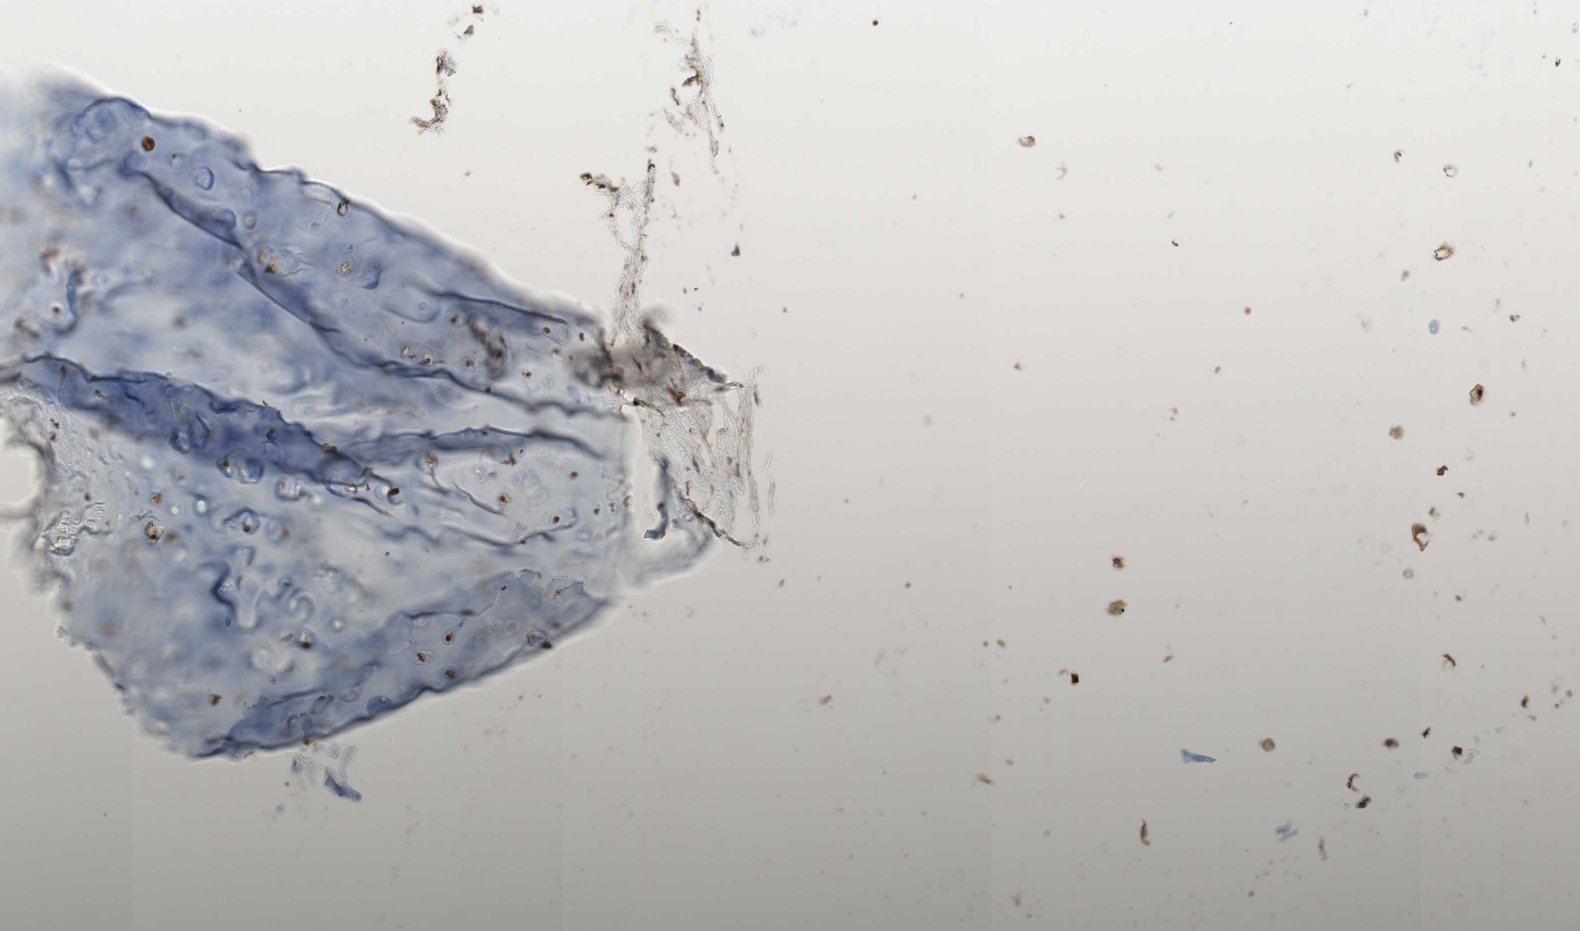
{"staining": {"intensity": "moderate", "quantity": ">75%", "location": "cytoplasmic/membranous"}, "tissue": "adipose tissue", "cell_type": "Adipocytes", "image_type": "normal", "snomed": [{"axis": "morphology", "description": "Normal tissue, NOS"}, {"axis": "topography", "description": "Bronchus"}], "caption": "Immunohistochemistry (DAB (3,3'-diaminobenzidine)) staining of normal human adipose tissue shows moderate cytoplasmic/membranous protein staining in approximately >75% of adipocytes. Using DAB (3,3'-diaminobenzidine) (brown) and hematoxylin (blue) stains, captured at high magnification using brightfield microscopy.", "gene": "MST1R", "patient": {"sex": "female", "age": 73}}